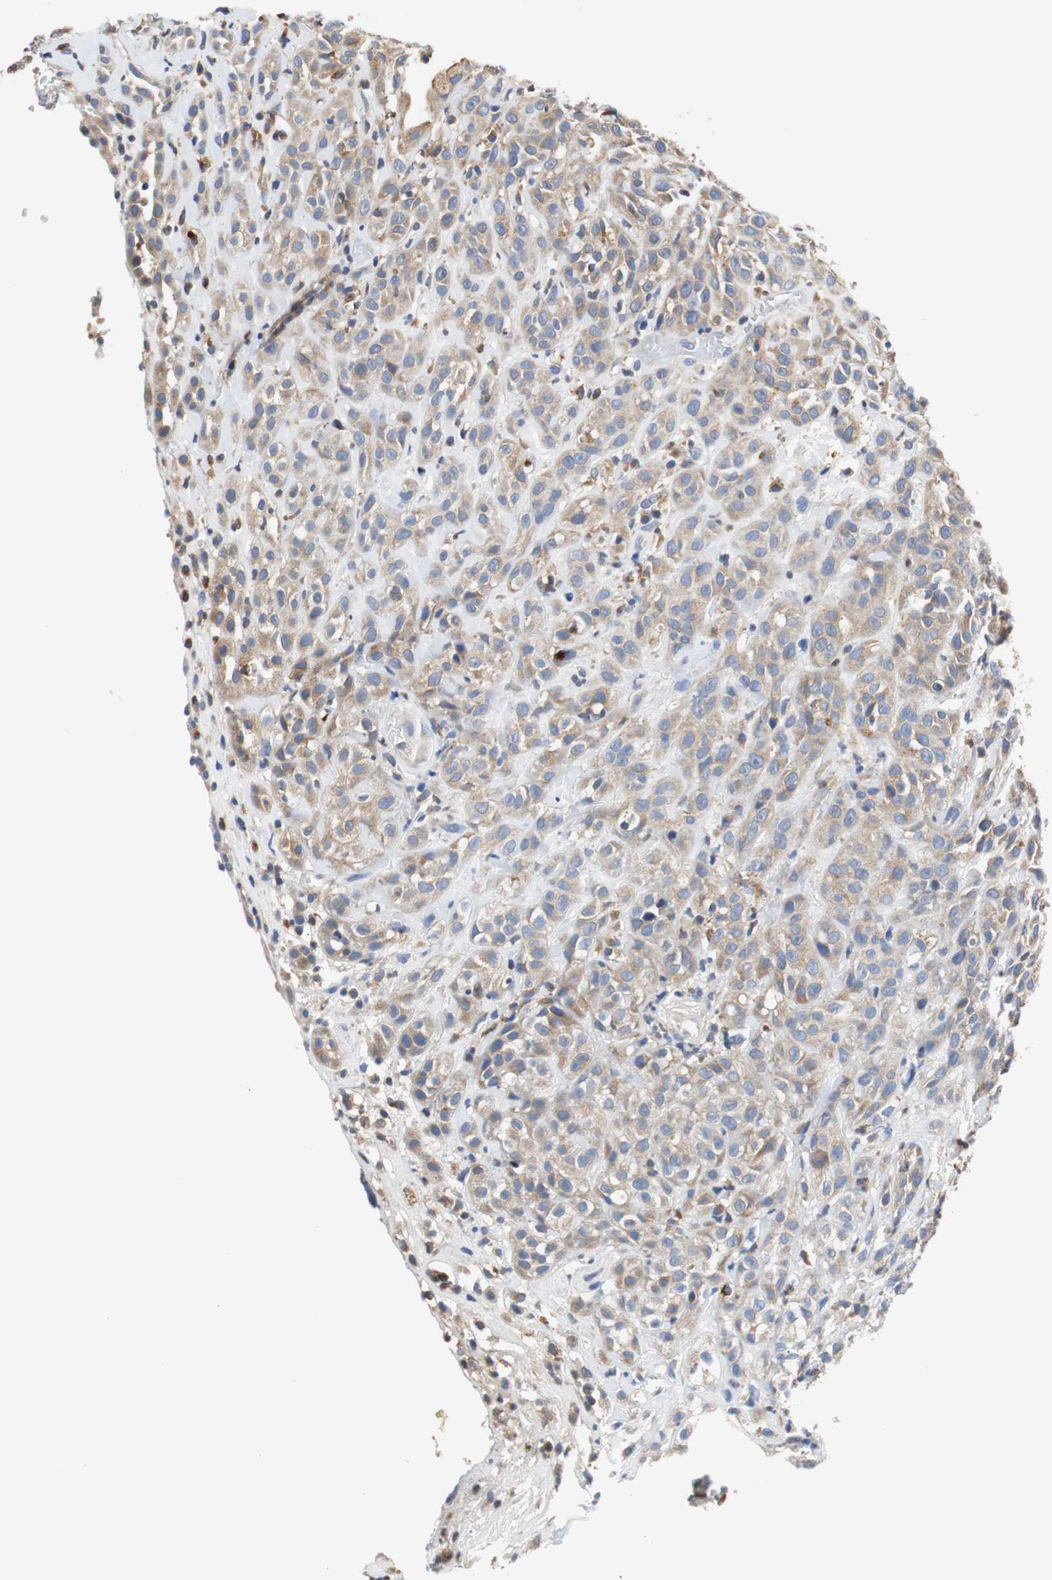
{"staining": {"intensity": "moderate", "quantity": ">75%", "location": "cytoplasmic/membranous"}, "tissue": "head and neck cancer", "cell_type": "Tumor cells", "image_type": "cancer", "snomed": [{"axis": "morphology", "description": "Squamous cell carcinoma, NOS"}, {"axis": "topography", "description": "Head-Neck"}], "caption": "A photomicrograph of human squamous cell carcinoma (head and neck) stained for a protein exhibits moderate cytoplasmic/membranous brown staining in tumor cells.", "gene": "VAMP8", "patient": {"sex": "male", "age": 62}}